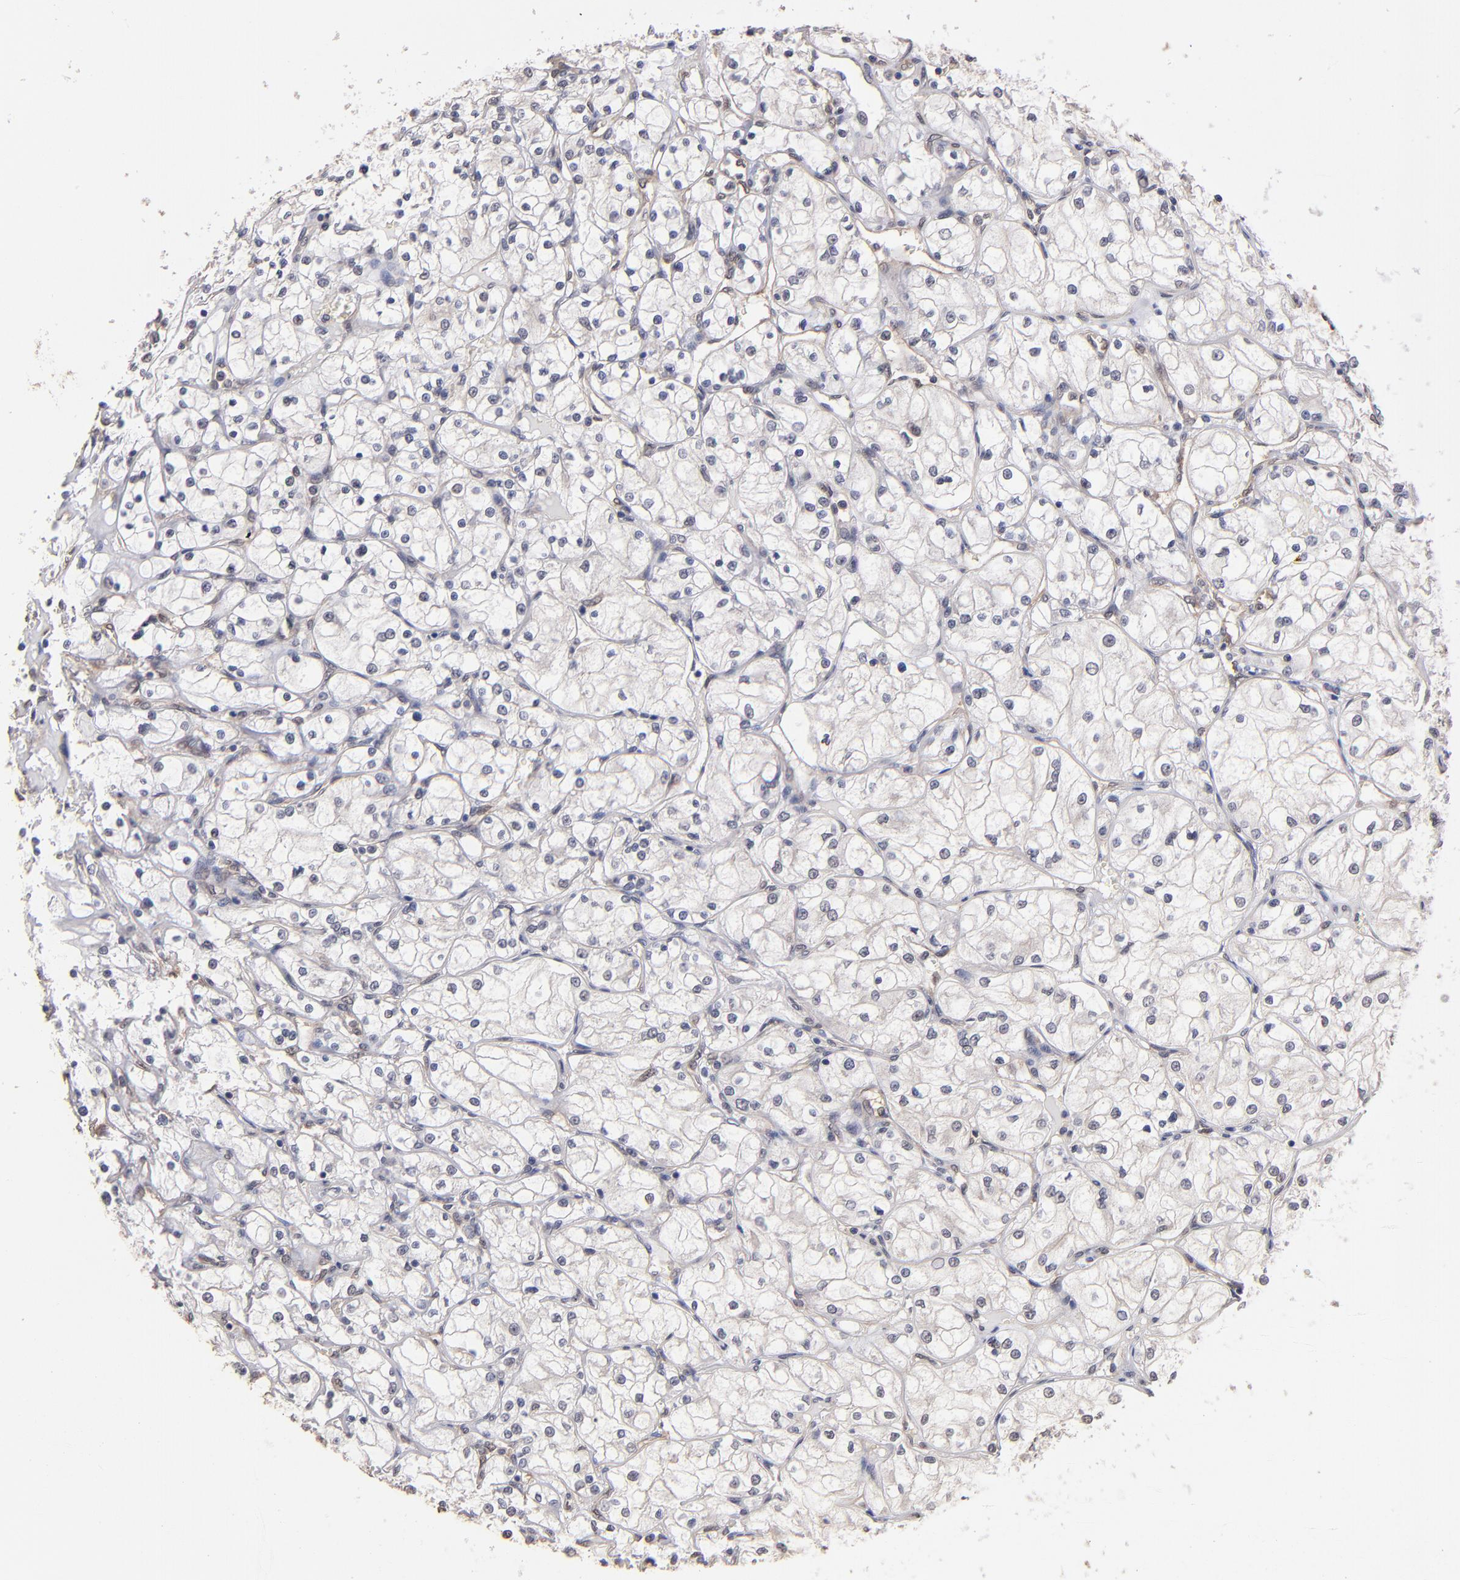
{"staining": {"intensity": "negative", "quantity": "none", "location": "none"}, "tissue": "renal cancer", "cell_type": "Tumor cells", "image_type": "cancer", "snomed": [{"axis": "morphology", "description": "Adenocarcinoma, NOS"}, {"axis": "topography", "description": "Kidney"}], "caption": "Adenocarcinoma (renal) was stained to show a protein in brown. There is no significant staining in tumor cells.", "gene": "PSMD10", "patient": {"sex": "male", "age": 61}}